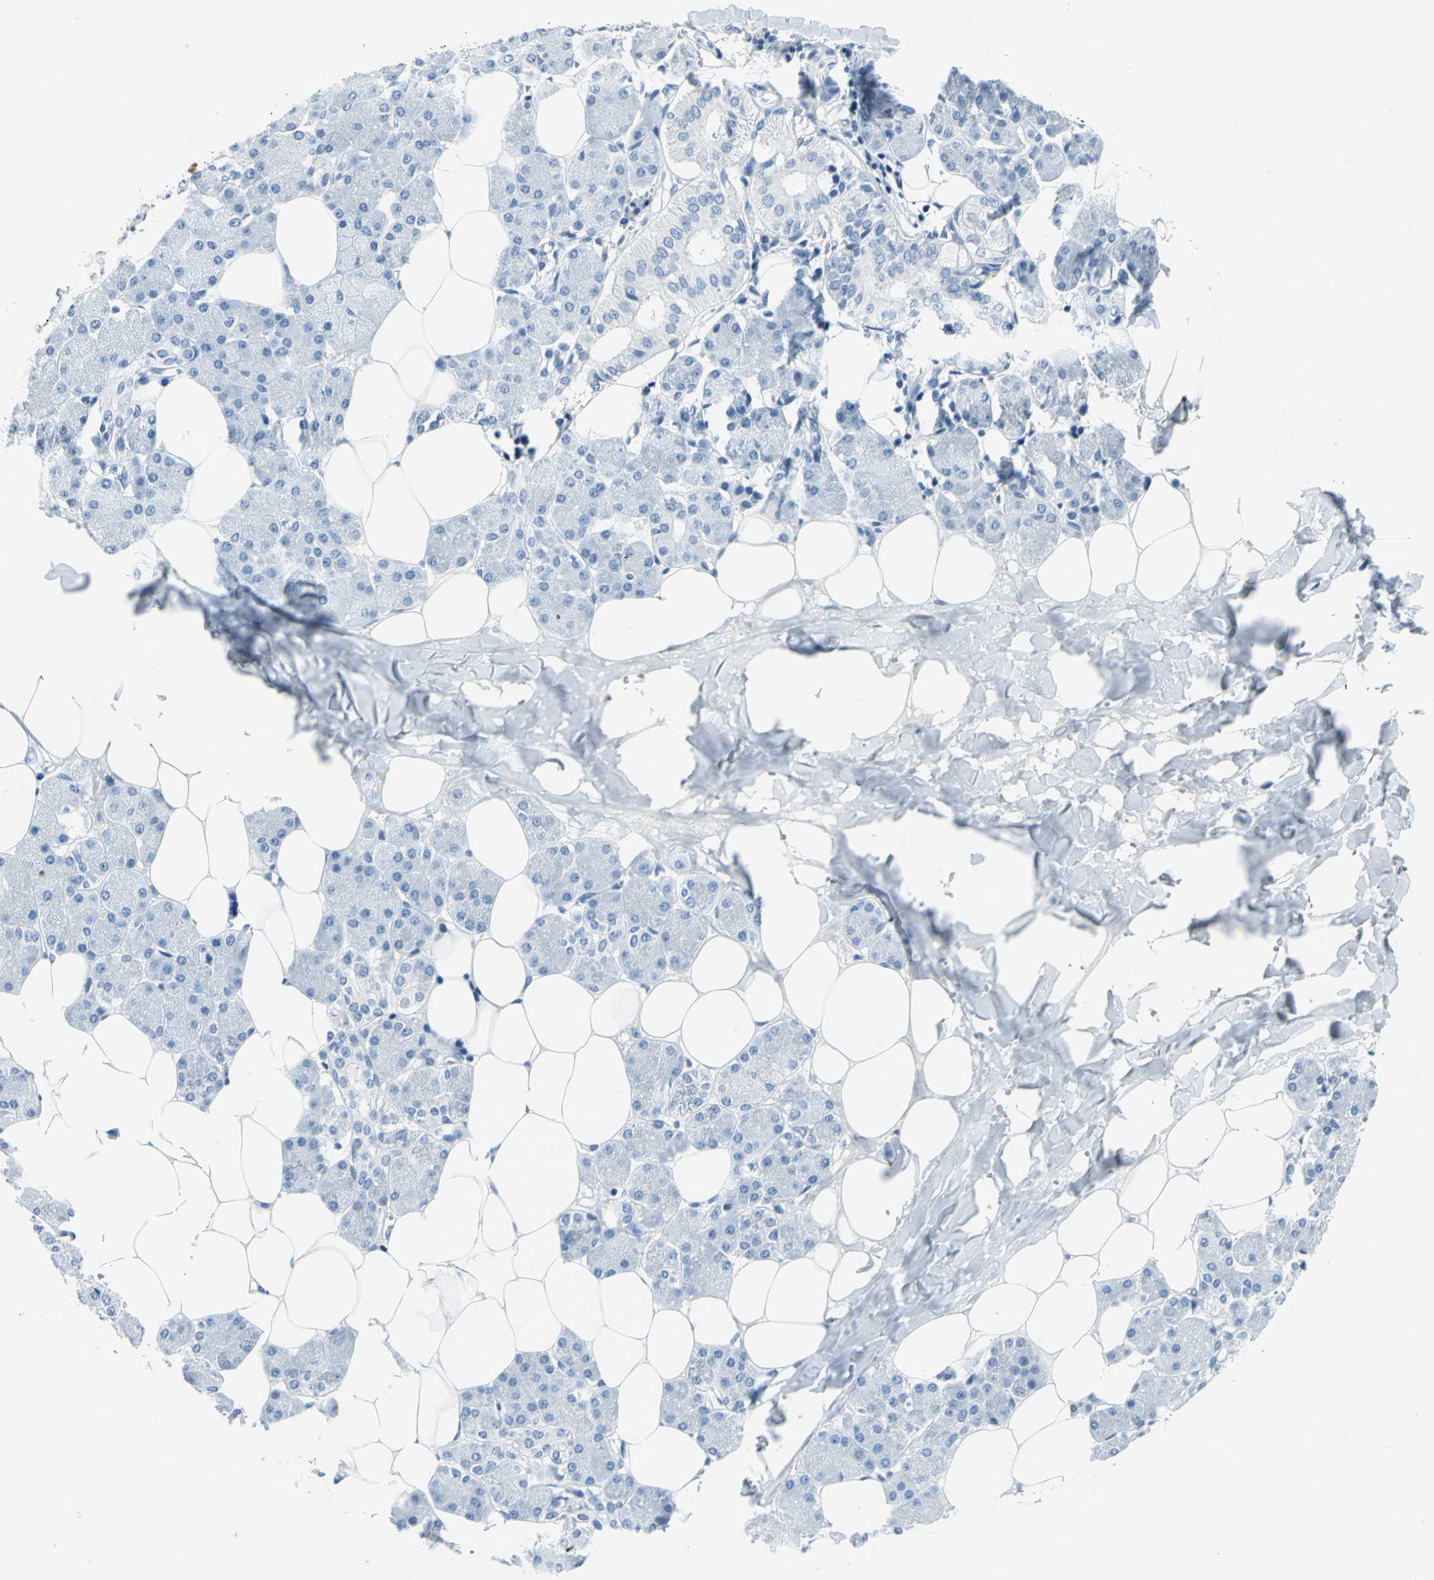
{"staining": {"intensity": "negative", "quantity": "none", "location": "none"}, "tissue": "salivary gland", "cell_type": "Glandular cells", "image_type": "normal", "snomed": [{"axis": "morphology", "description": "Normal tissue, NOS"}, {"axis": "morphology", "description": "Adenoma, NOS"}, {"axis": "topography", "description": "Salivary gland"}], "caption": "Histopathology image shows no significant protein staining in glandular cells of normal salivary gland.", "gene": "PKLR", "patient": {"sex": "female", "age": 32}}